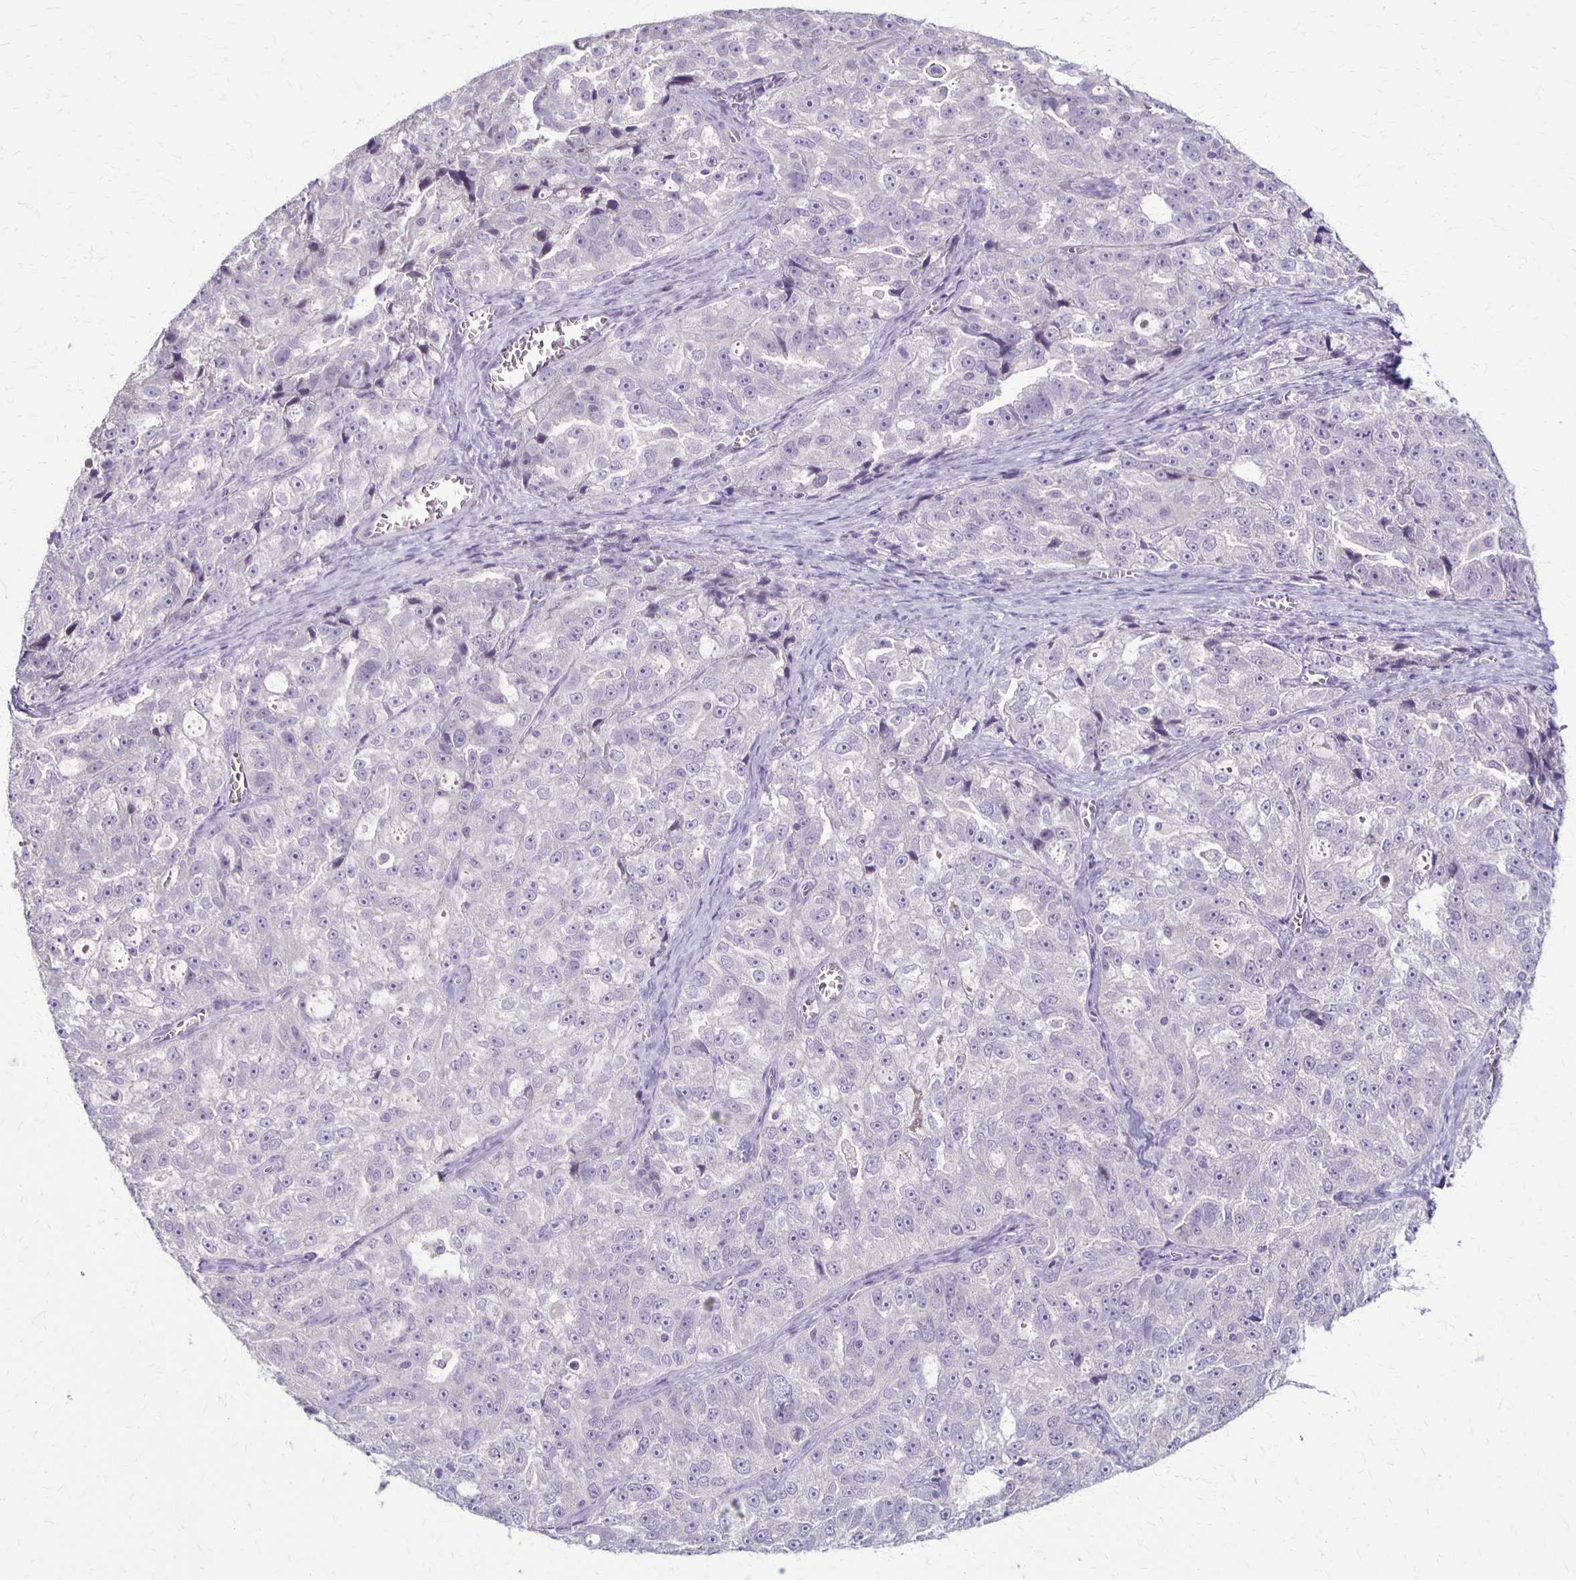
{"staining": {"intensity": "negative", "quantity": "none", "location": "none"}, "tissue": "ovarian cancer", "cell_type": "Tumor cells", "image_type": "cancer", "snomed": [{"axis": "morphology", "description": "Cystadenocarcinoma, serous, NOS"}, {"axis": "topography", "description": "Ovary"}], "caption": "Histopathology image shows no protein expression in tumor cells of ovarian cancer tissue. Nuclei are stained in blue.", "gene": "SLC35E2B", "patient": {"sex": "female", "age": 51}}